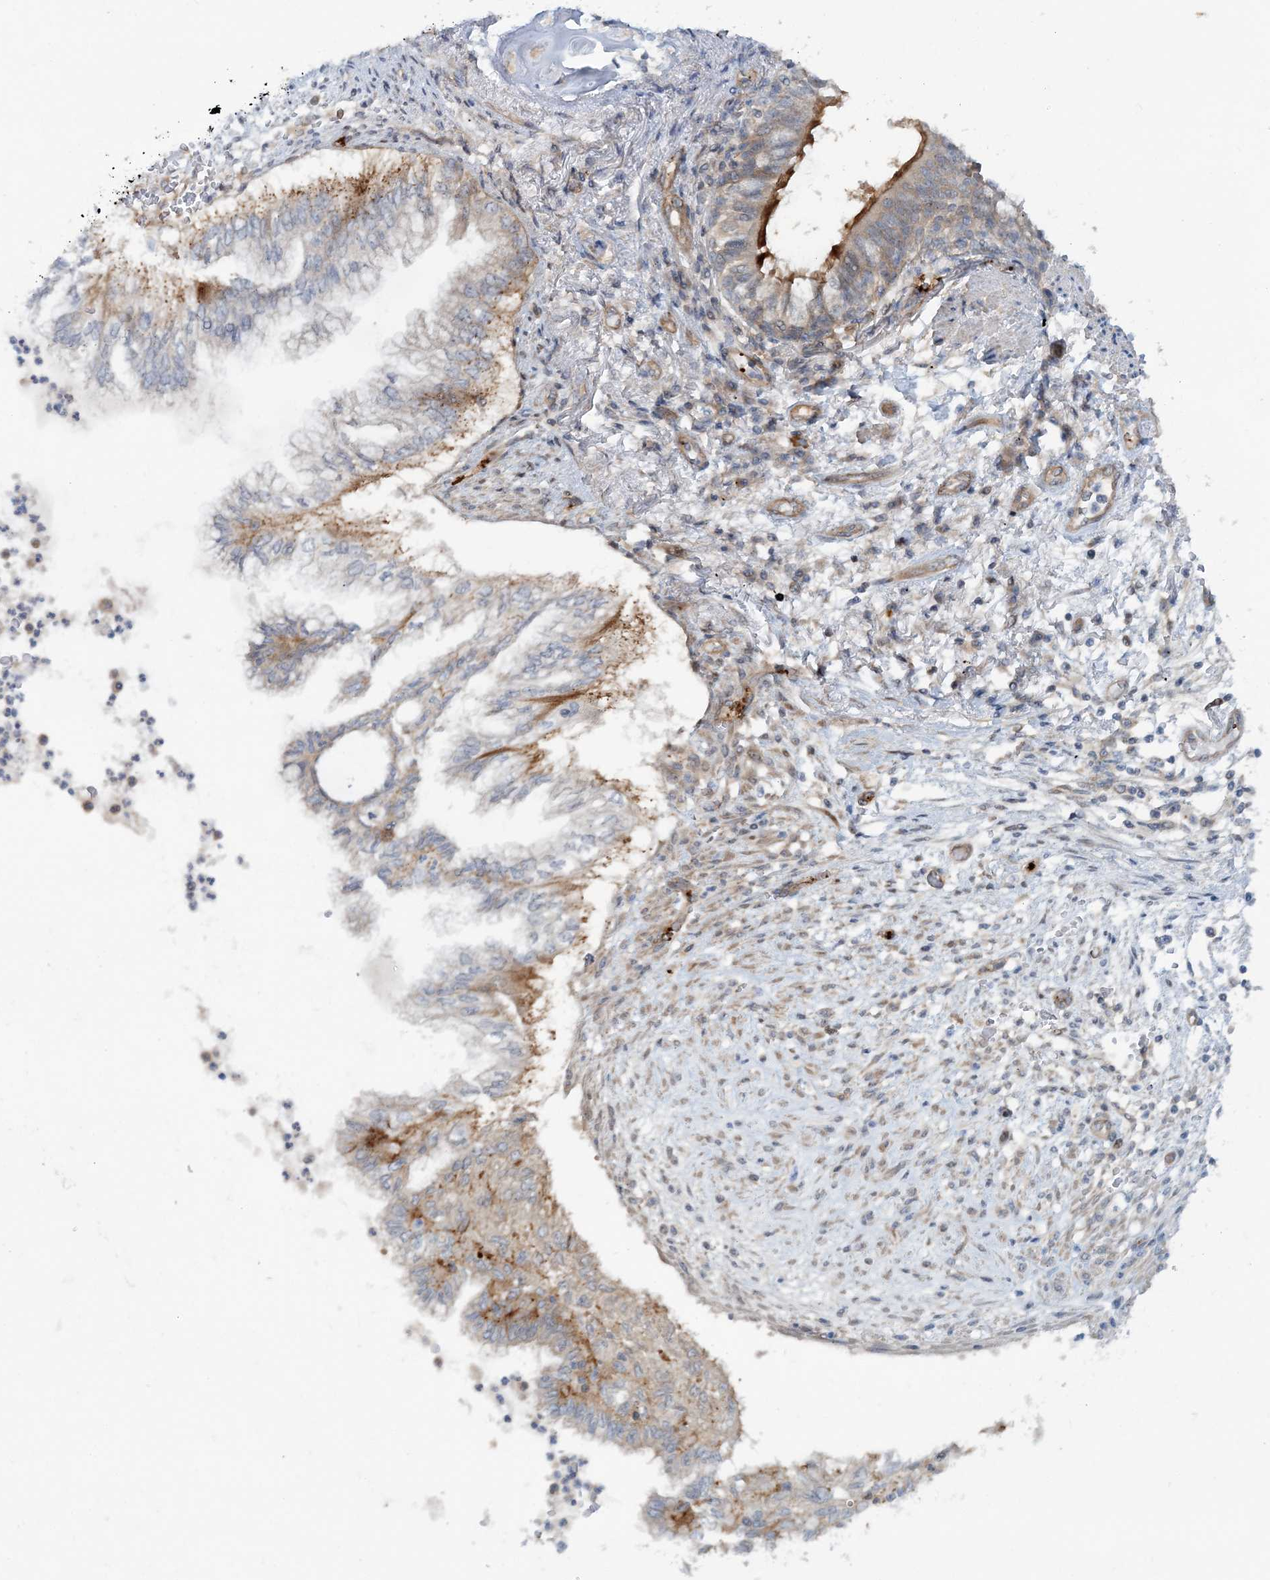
{"staining": {"intensity": "moderate", "quantity": "25%-75%", "location": "cytoplasmic/membranous"}, "tissue": "lung cancer", "cell_type": "Tumor cells", "image_type": "cancer", "snomed": [{"axis": "morphology", "description": "Adenocarcinoma, NOS"}, {"axis": "topography", "description": "Lung"}], "caption": "An image of human lung cancer (adenocarcinoma) stained for a protein displays moderate cytoplasmic/membranous brown staining in tumor cells.", "gene": "GEMIN5", "patient": {"sex": "female", "age": 70}}